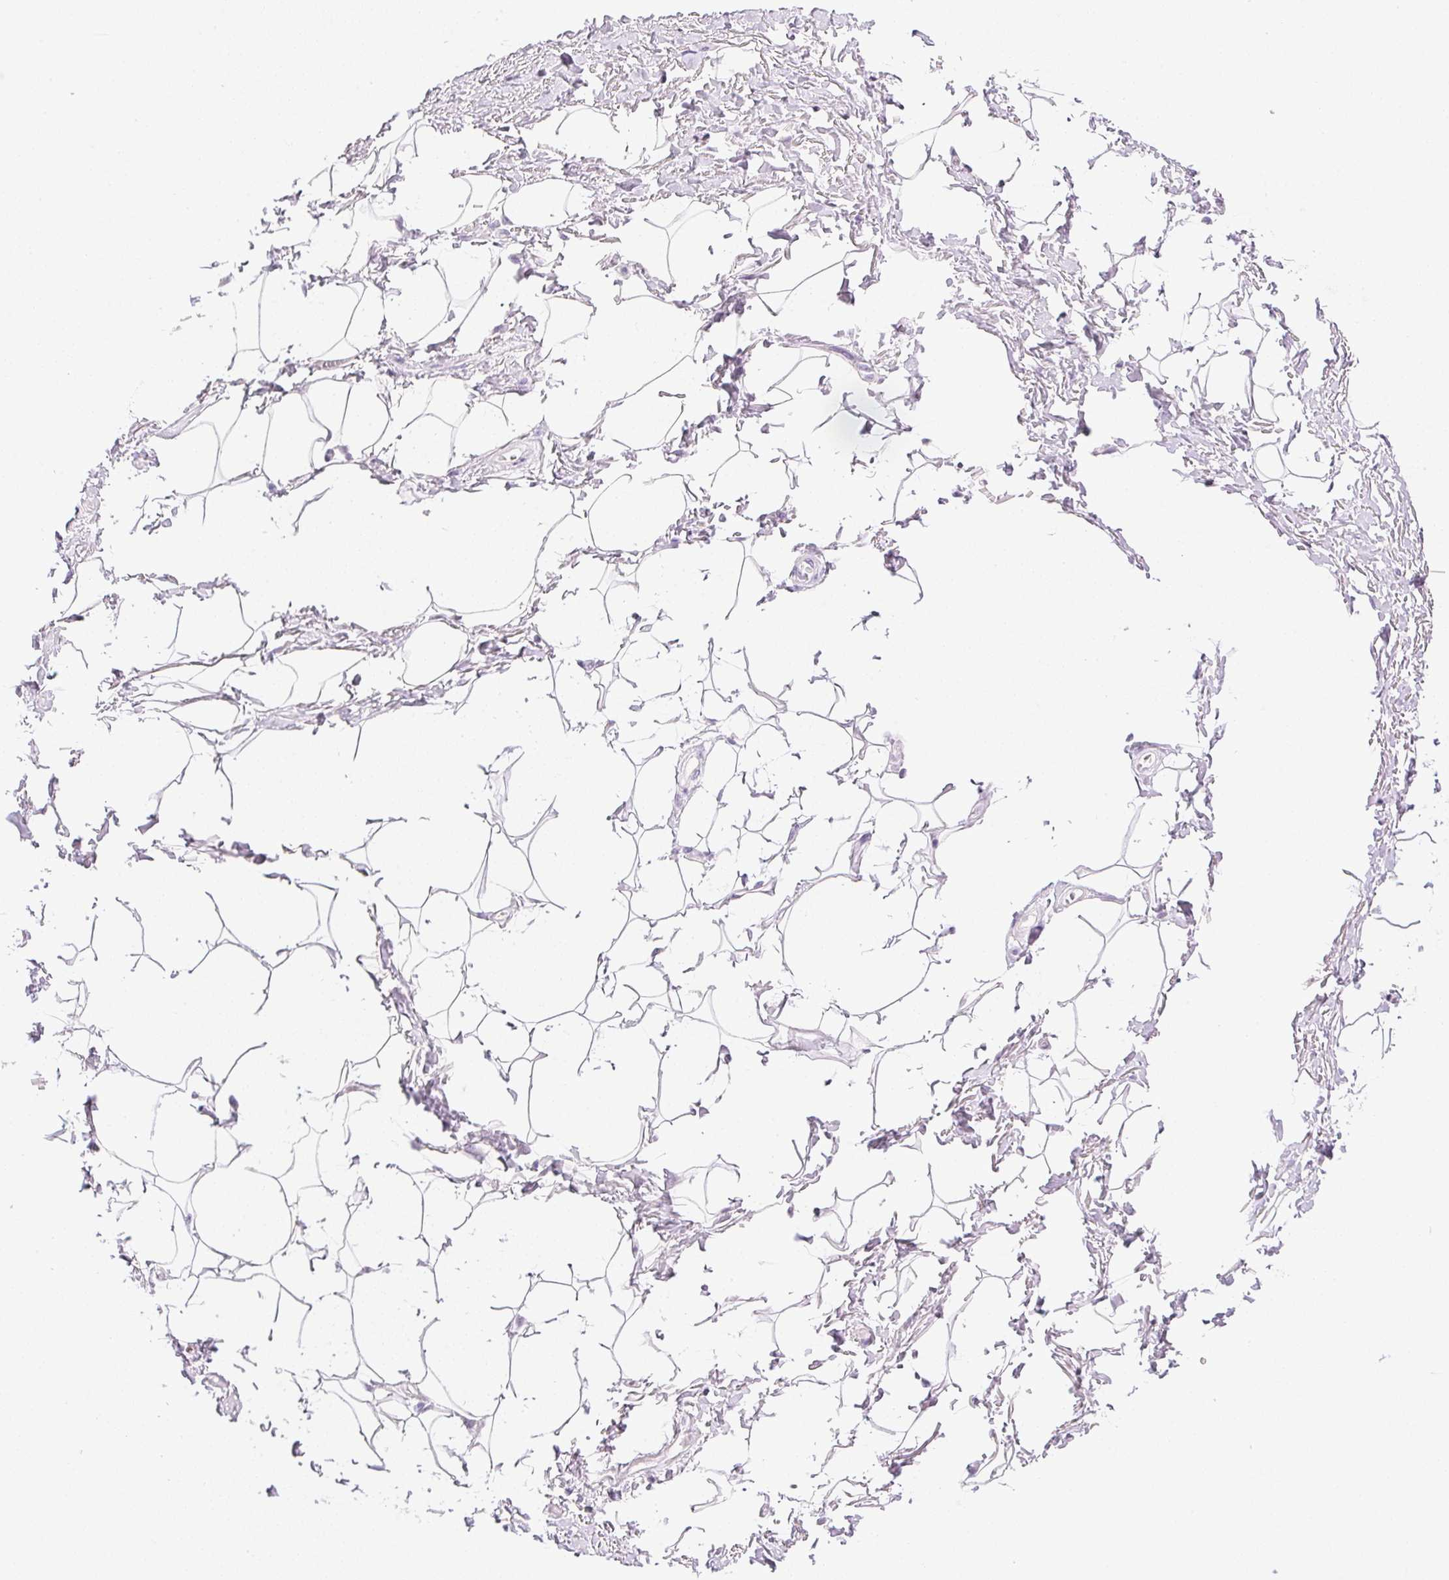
{"staining": {"intensity": "negative", "quantity": "none", "location": "none"}, "tissue": "adipose tissue", "cell_type": "Adipocytes", "image_type": "normal", "snomed": [{"axis": "morphology", "description": "Normal tissue, NOS"}, {"axis": "topography", "description": "Peripheral nerve tissue"}], "caption": "A high-resolution histopathology image shows IHC staining of benign adipose tissue, which demonstrates no significant positivity in adipocytes.", "gene": "CTRL", "patient": {"sex": "male", "age": 51}}